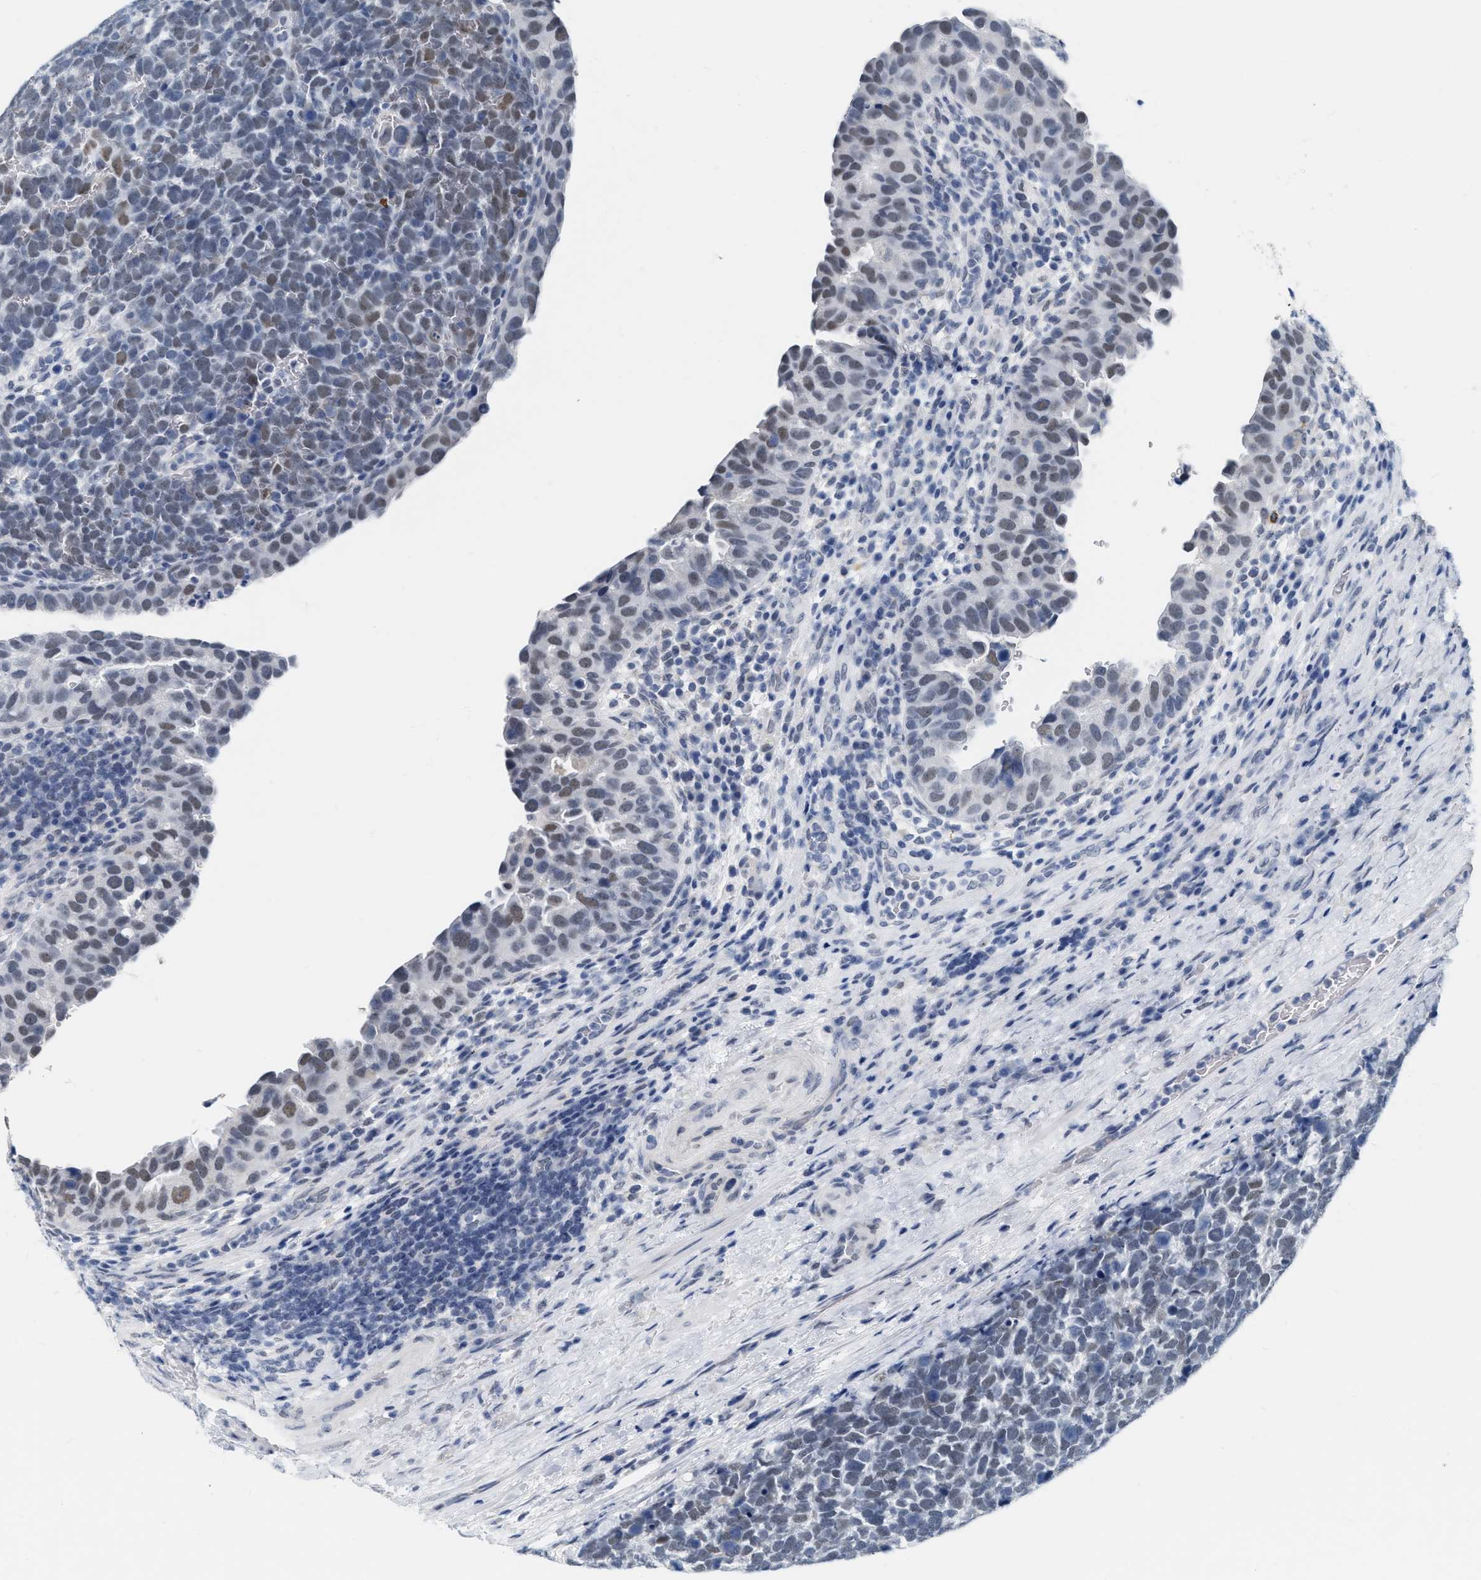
{"staining": {"intensity": "weak", "quantity": "25%-75%", "location": "nuclear"}, "tissue": "urothelial cancer", "cell_type": "Tumor cells", "image_type": "cancer", "snomed": [{"axis": "morphology", "description": "Urothelial carcinoma, High grade"}, {"axis": "topography", "description": "Urinary bladder"}], "caption": "The photomicrograph demonstrates staining of urothelial cancer, revealing weak nuclear protein expression (brown color) within tumor cells.", "gene": "XIRP1", "patient": {"sex": "female", "age": 82}}